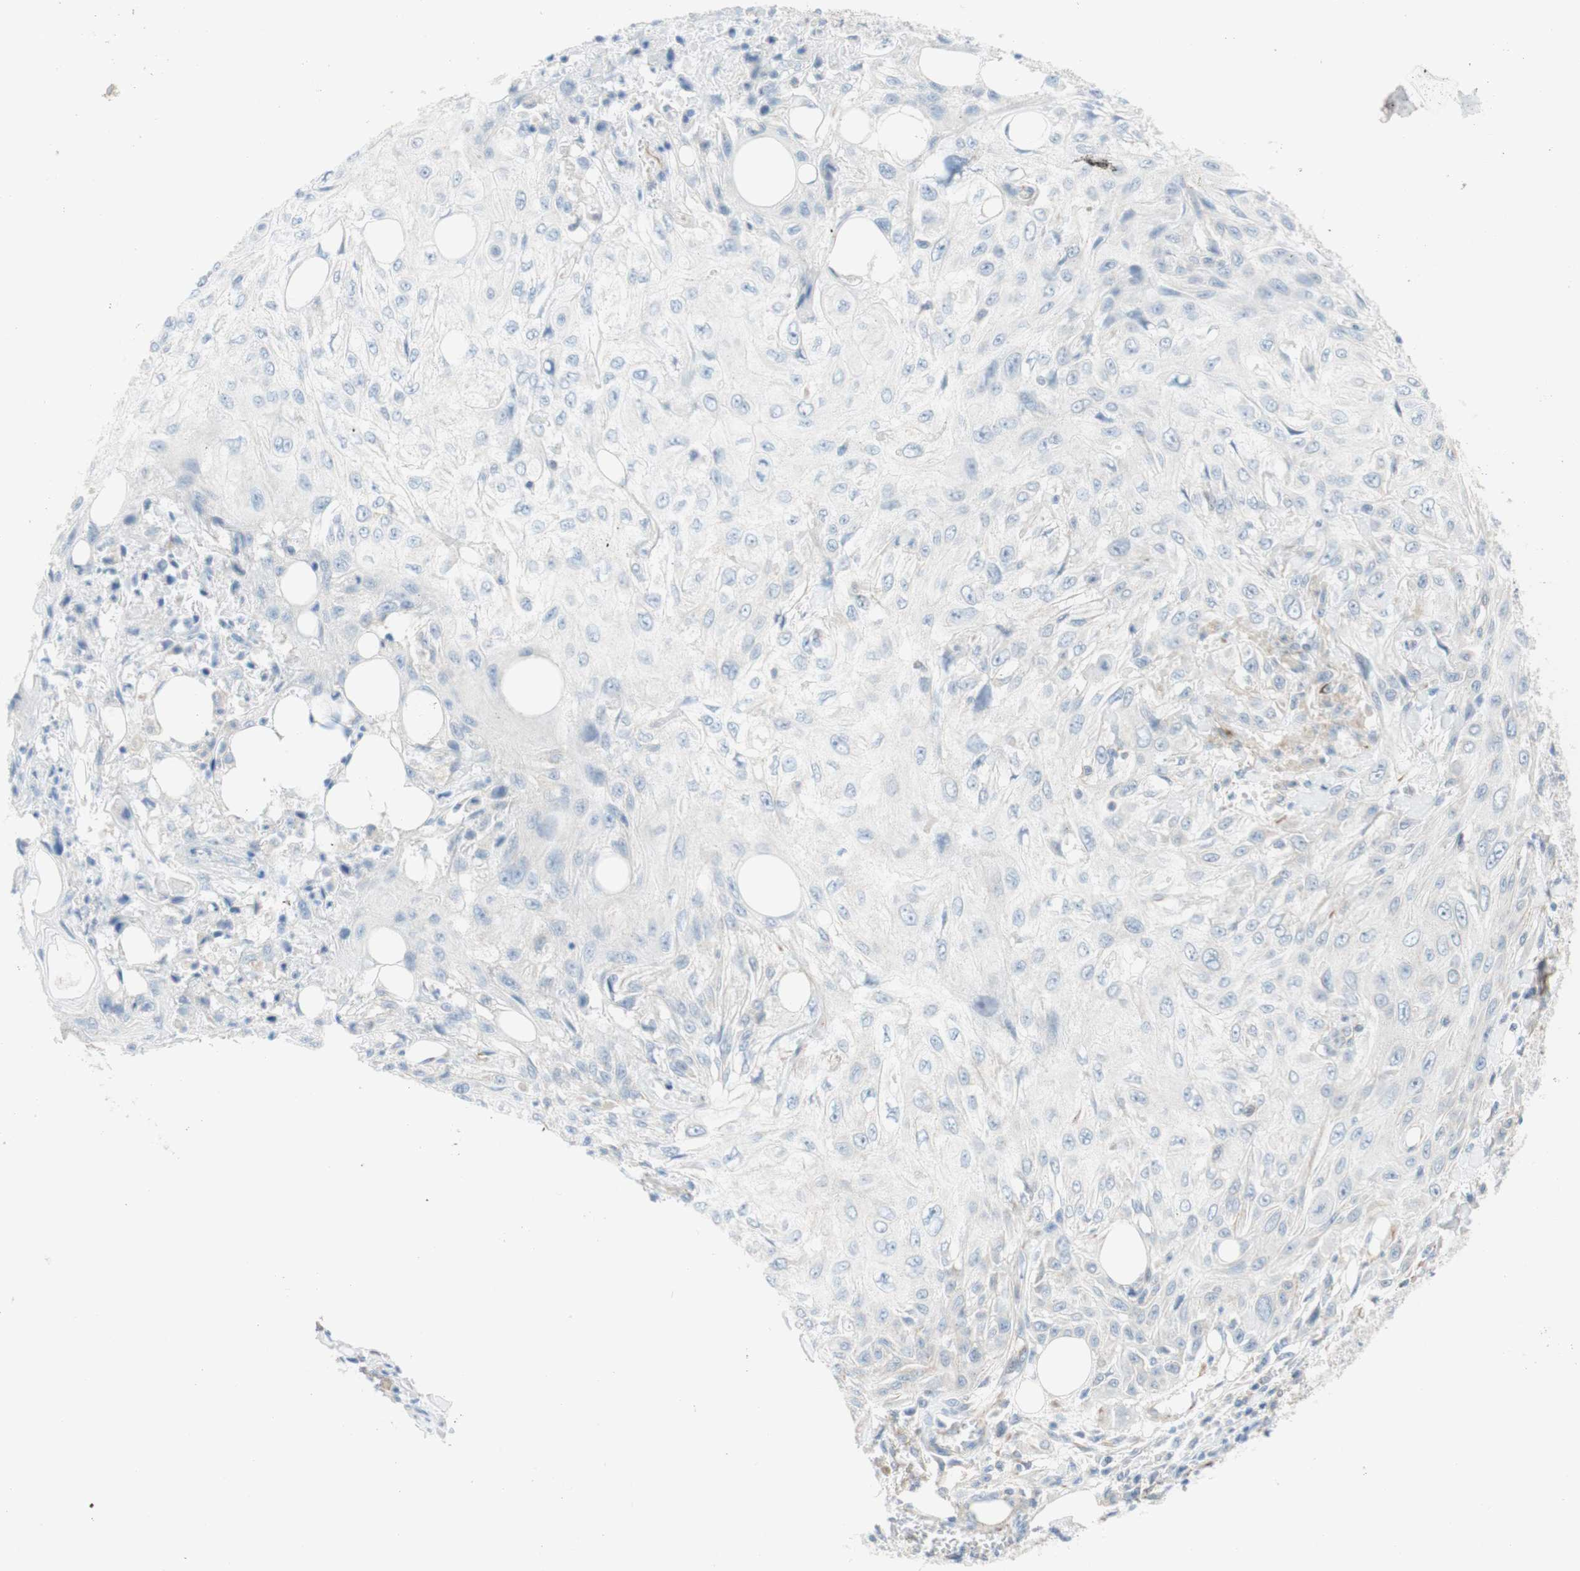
{"staining": {"intensity": "negative", "quantity": "none", "location": "none"}, "tissue": "skin cancer", "cell_type": "Tumor cells", "image_type": "cancer", "snomed": [{"axis": "morphology", "description": "Squamous cell carcinoma, NOS"}, {"axis": "topography", "description": "Skin"}], "caption": "Tumor cells are negative for protein expression in human squamous cell carcinoma (skin).", "gene": "POU2AF1", "patient": {"sex": "male", "age": 75}}